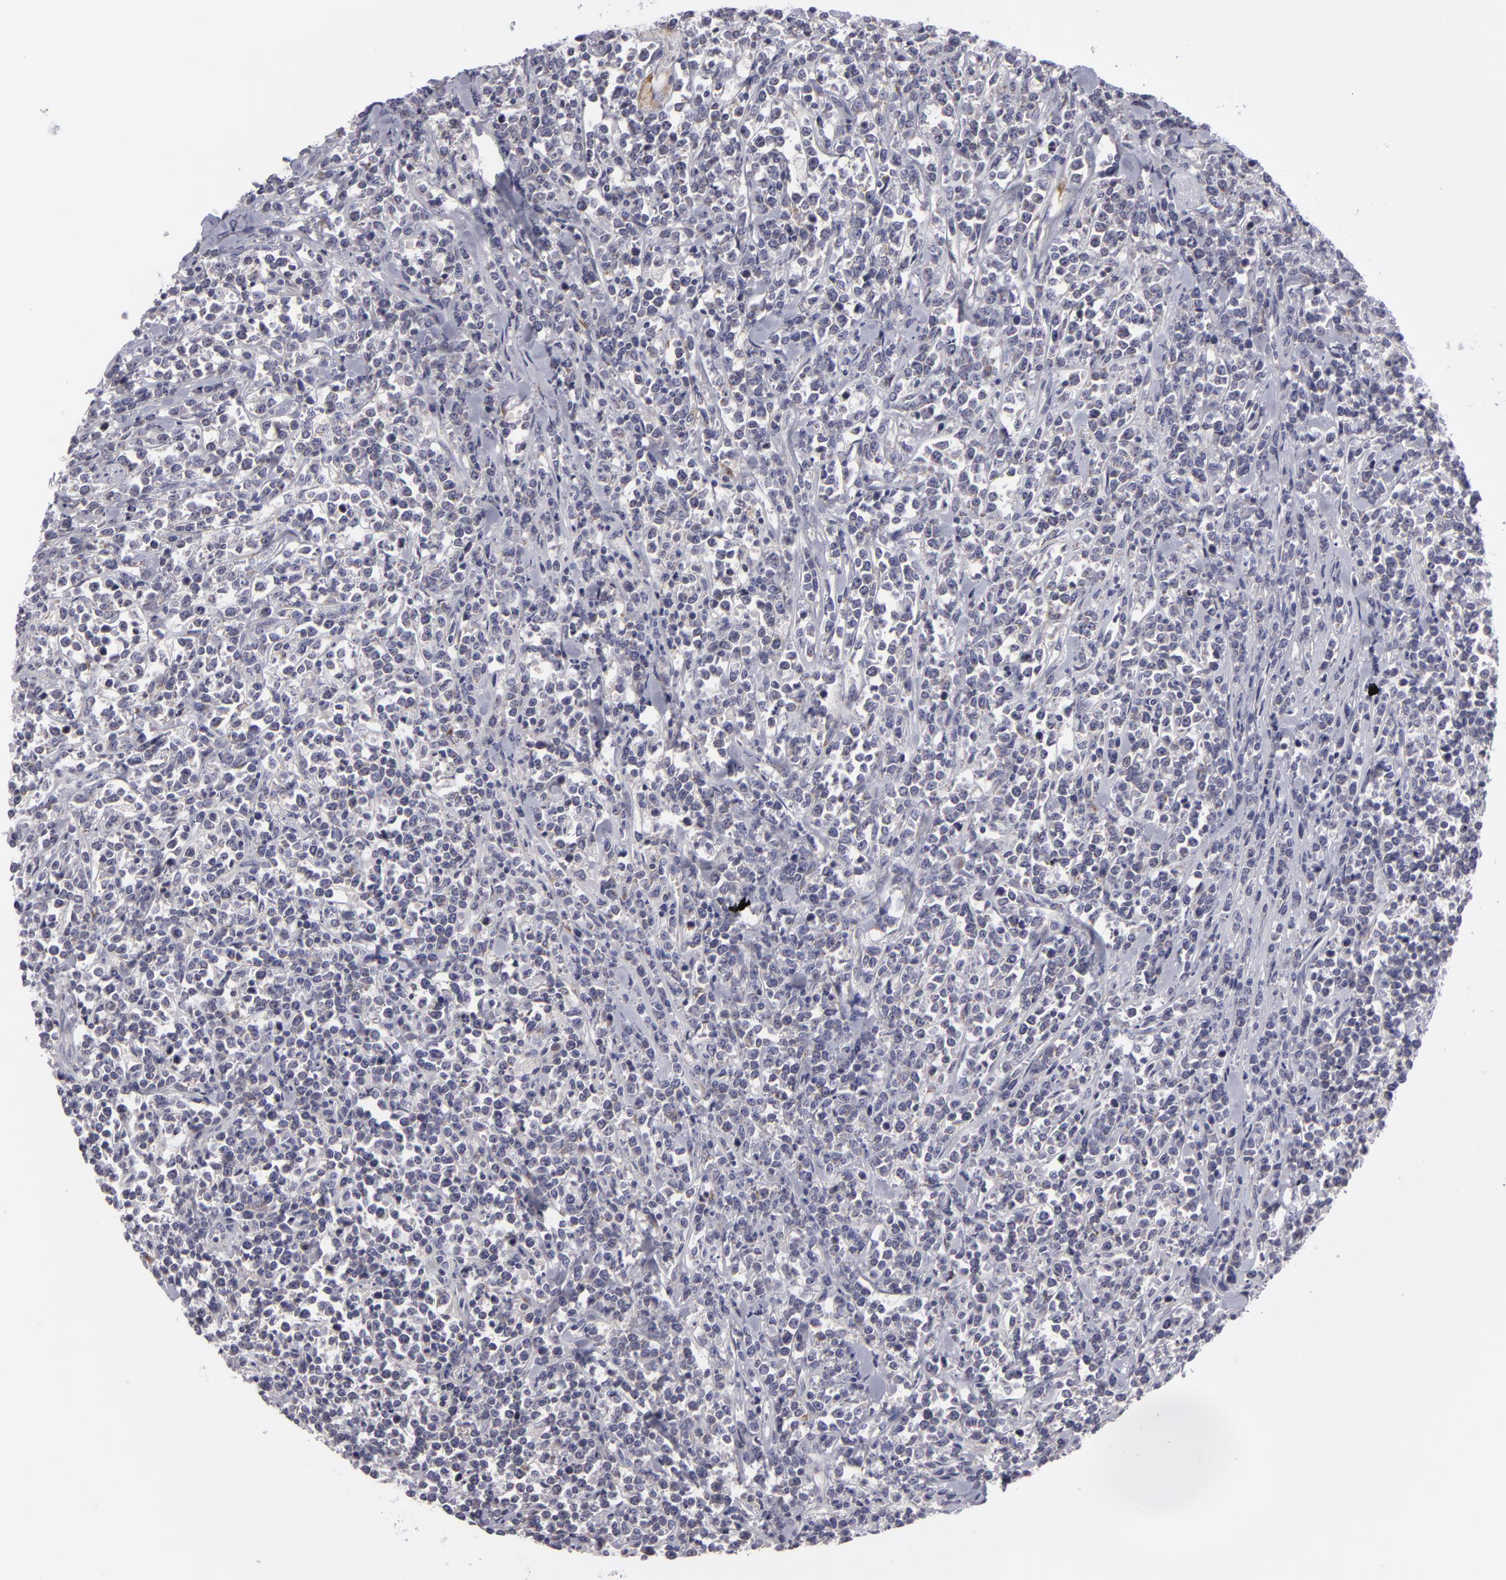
{"staining": {"intensity": "negative", "quantity": "none", "location": "none"}, "tissue": "lymphoma", "cell_type": "Tumor cells", "image_type": "cancer", "snomed": [{"axis": "morphology", "description": "Malignant lymphoma, non-Hodgkin's type, High grade"}, {"axis": "topography", "description": "Small intestine"}, {"axis": "topography", "description": "Colon"}], "caption": "High-grade malignant lymphoma, non-Hodgkin's type stained for a protein using IHC reveals no staining tumor cells.", "gene": "ATP2B3", "patient": {"sex": "male", "age": 8}}